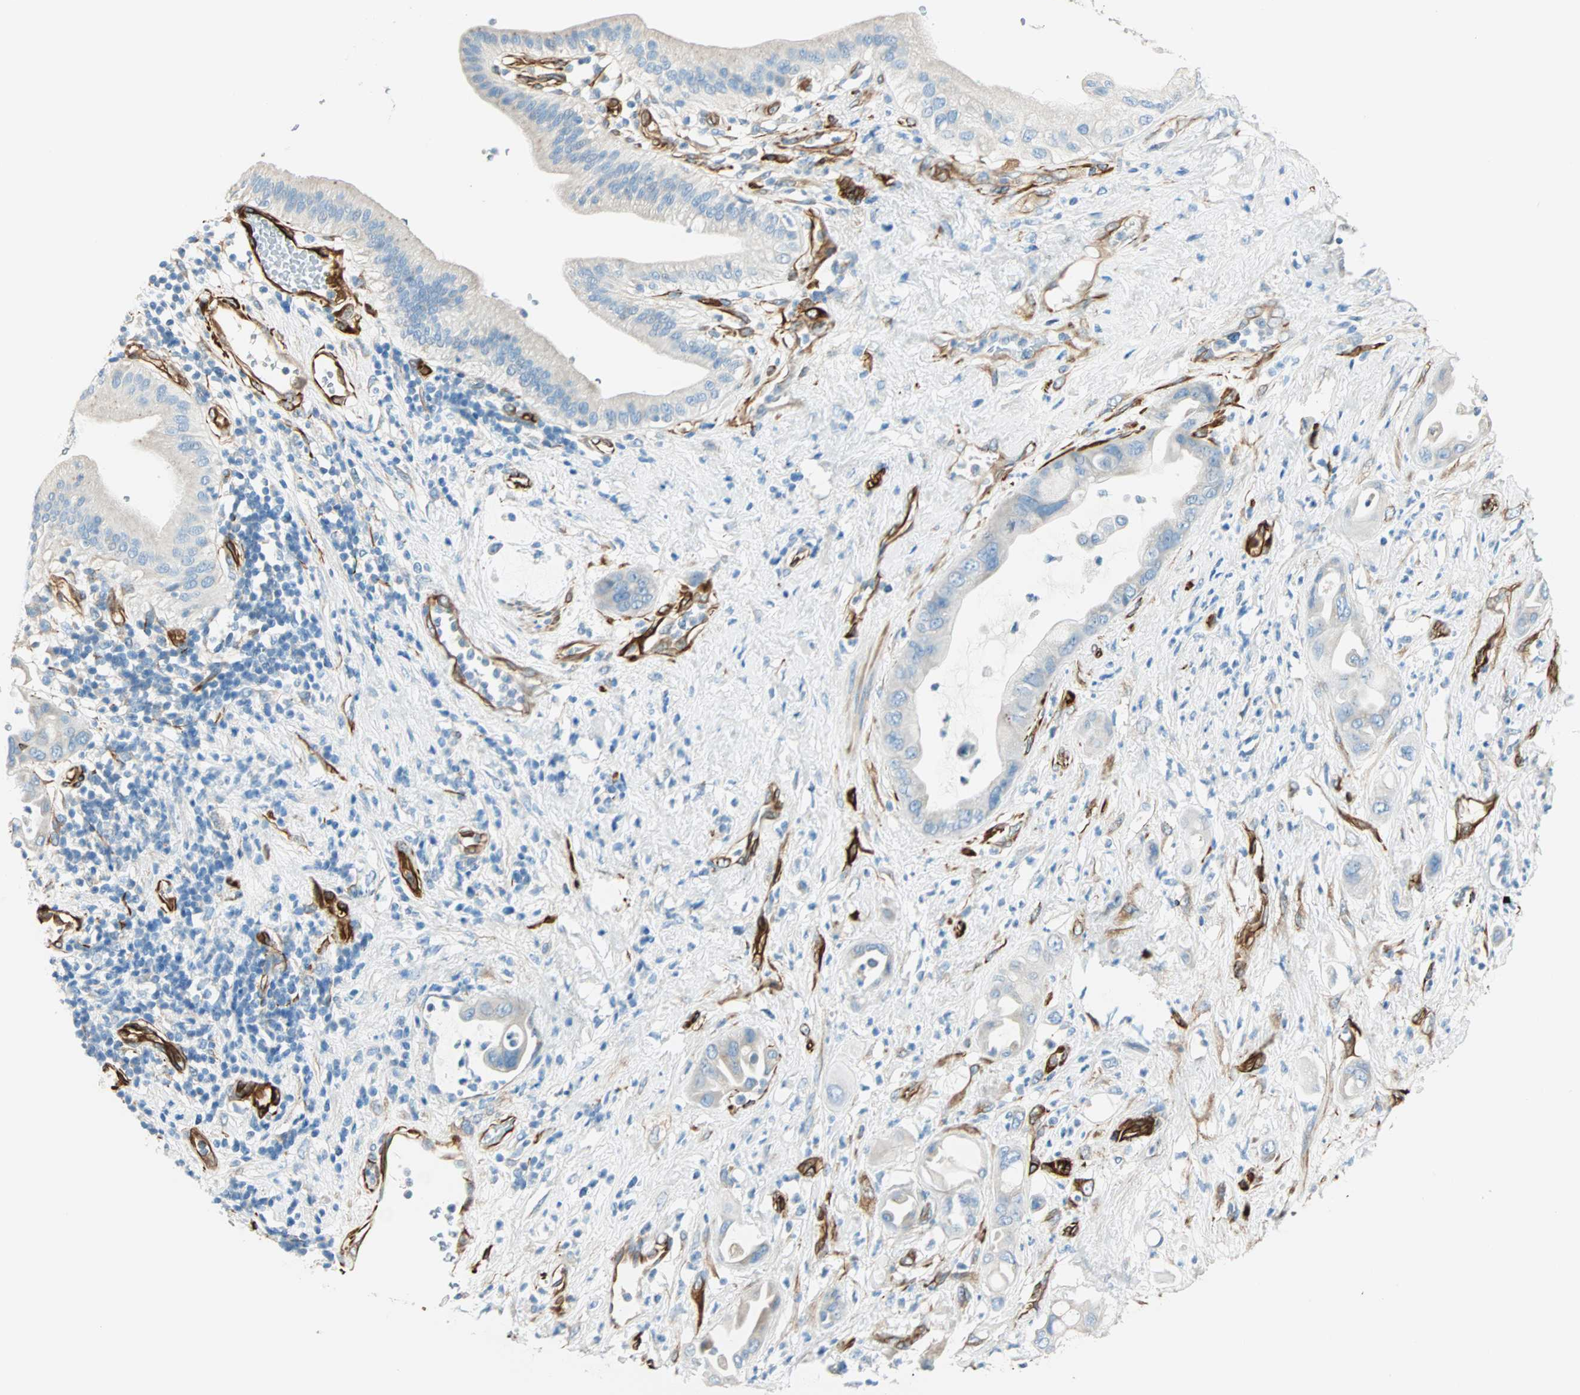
{"staining": {"intensity": "negative", "quantity": "none", "location": "none"}, "tissue": "pancreatic cancer", "cell_type": "Tumor cells", "image_type": "cancer", "snomed": [{"axis": "morphology", "description": "Adenocarcinoma, NOS"}, {"axis": "morphology", "description": "Adenocarcinoma, metastatic, NOS"}, {"axis": "topography", "description": "Lymph node"}, {"axis": "topography", "description": "Pancreas"}, {"axis": "topography", "description": "Duodenum"}], "caption": "This is an IHC histopathology image of pancreatic cancer (metastatic adenocarcinoma). There is no expression in tumor cells.", "gene": "NES", "patient": {"sex": "female", "age": 64}}